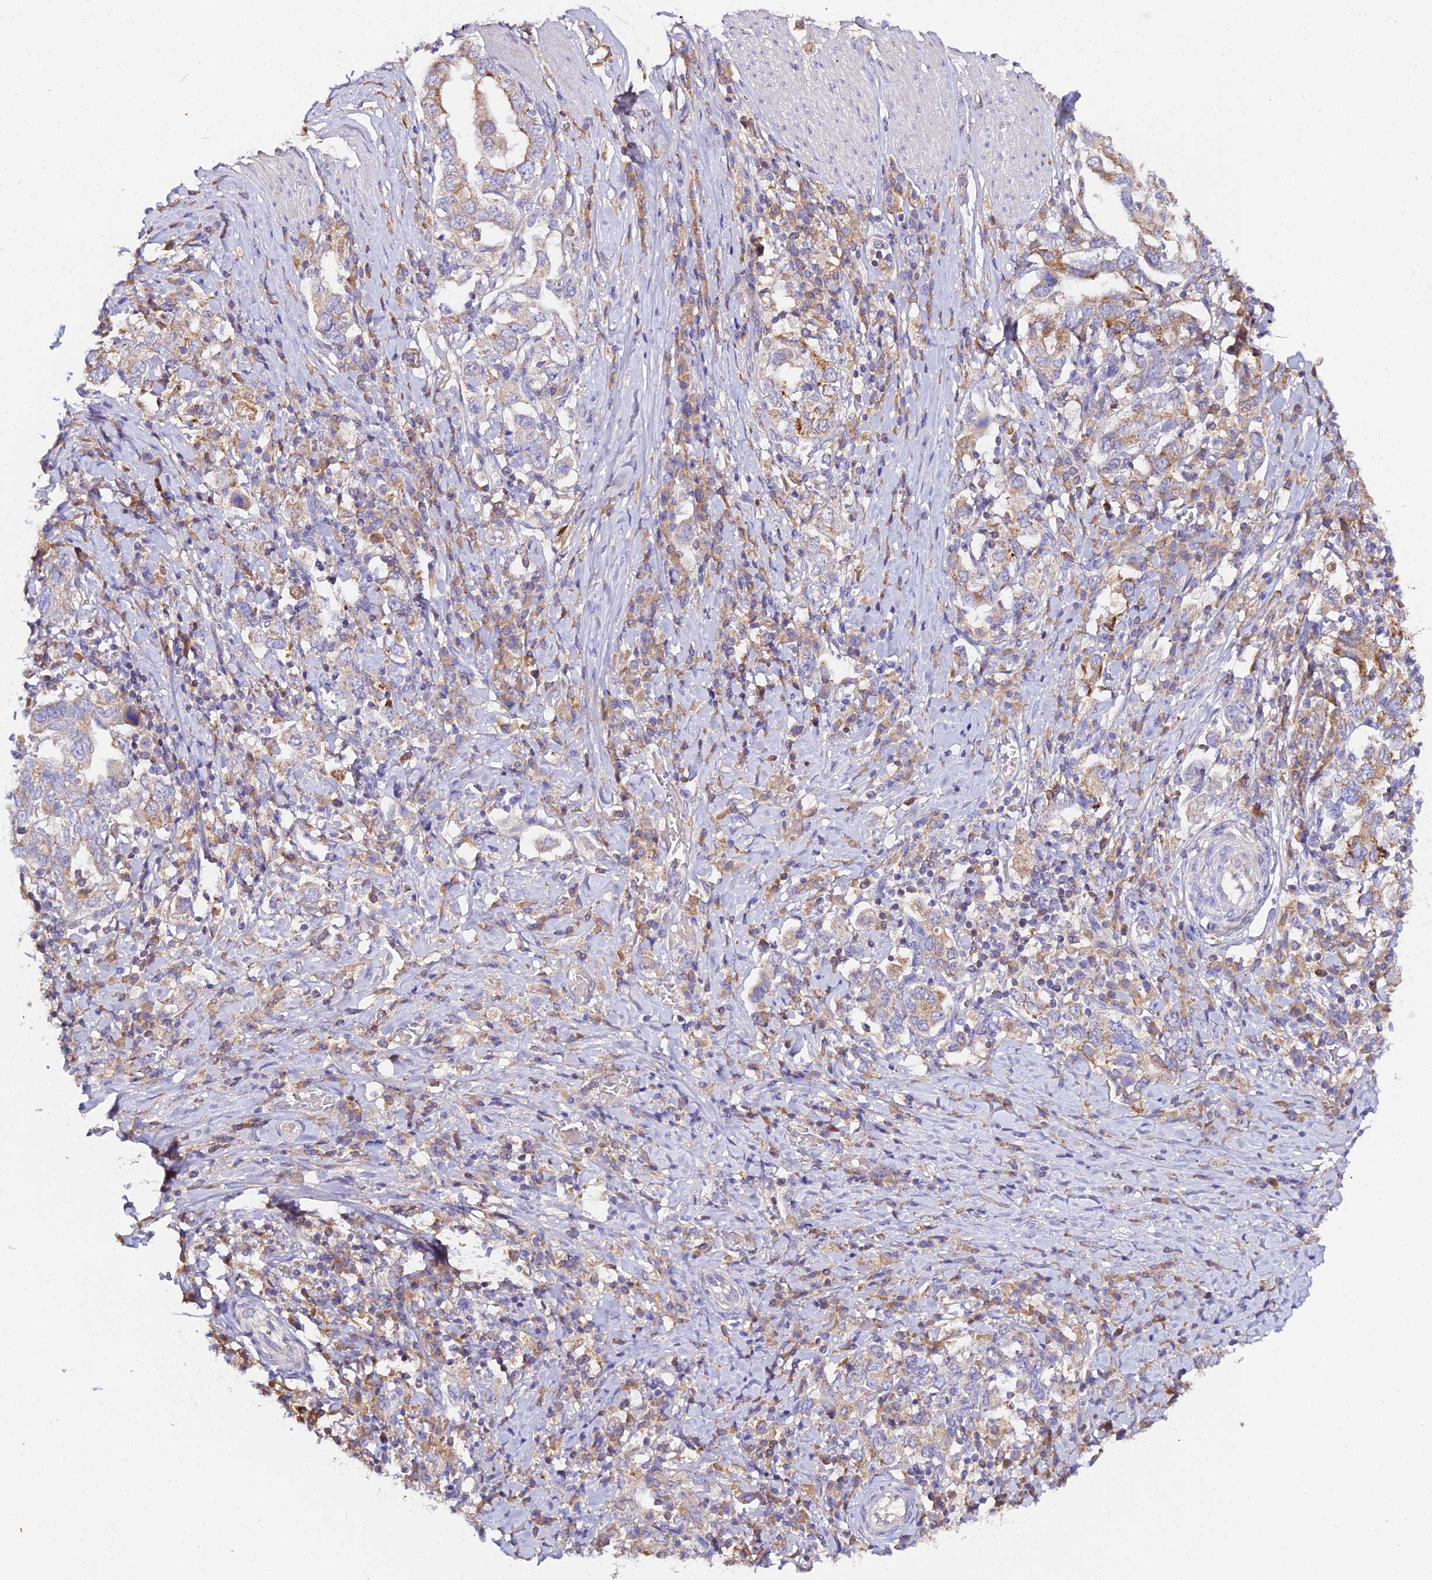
{"staining": {"intensity": "moderate", "quantity": "25%-75%", "location": "cytoplasmic/membranous"}, "tissue": "stomach cancer", "cell_type": "Tumor cells", "image_type": "cancer", "snomed": [{"axis": "morphology", "description": "Adenocarcinoma, NOS"}, {"axis": "topography", "description": "Stomach, upper"}, {"axis": "topography", "description": "Stomach"}], "caption": "High-magnification brightfield microscopy of stomach cancer stained with DAB (3,3'-diaminobenzidine) (brown) and counterstained with hematoxylin (blue). tumor cells exhibit moderate cytoplasmic/membranous staining is present in about25%-75% of cells.", "gene": "SCX", "patient": {"sex": "male", "age": 62}}